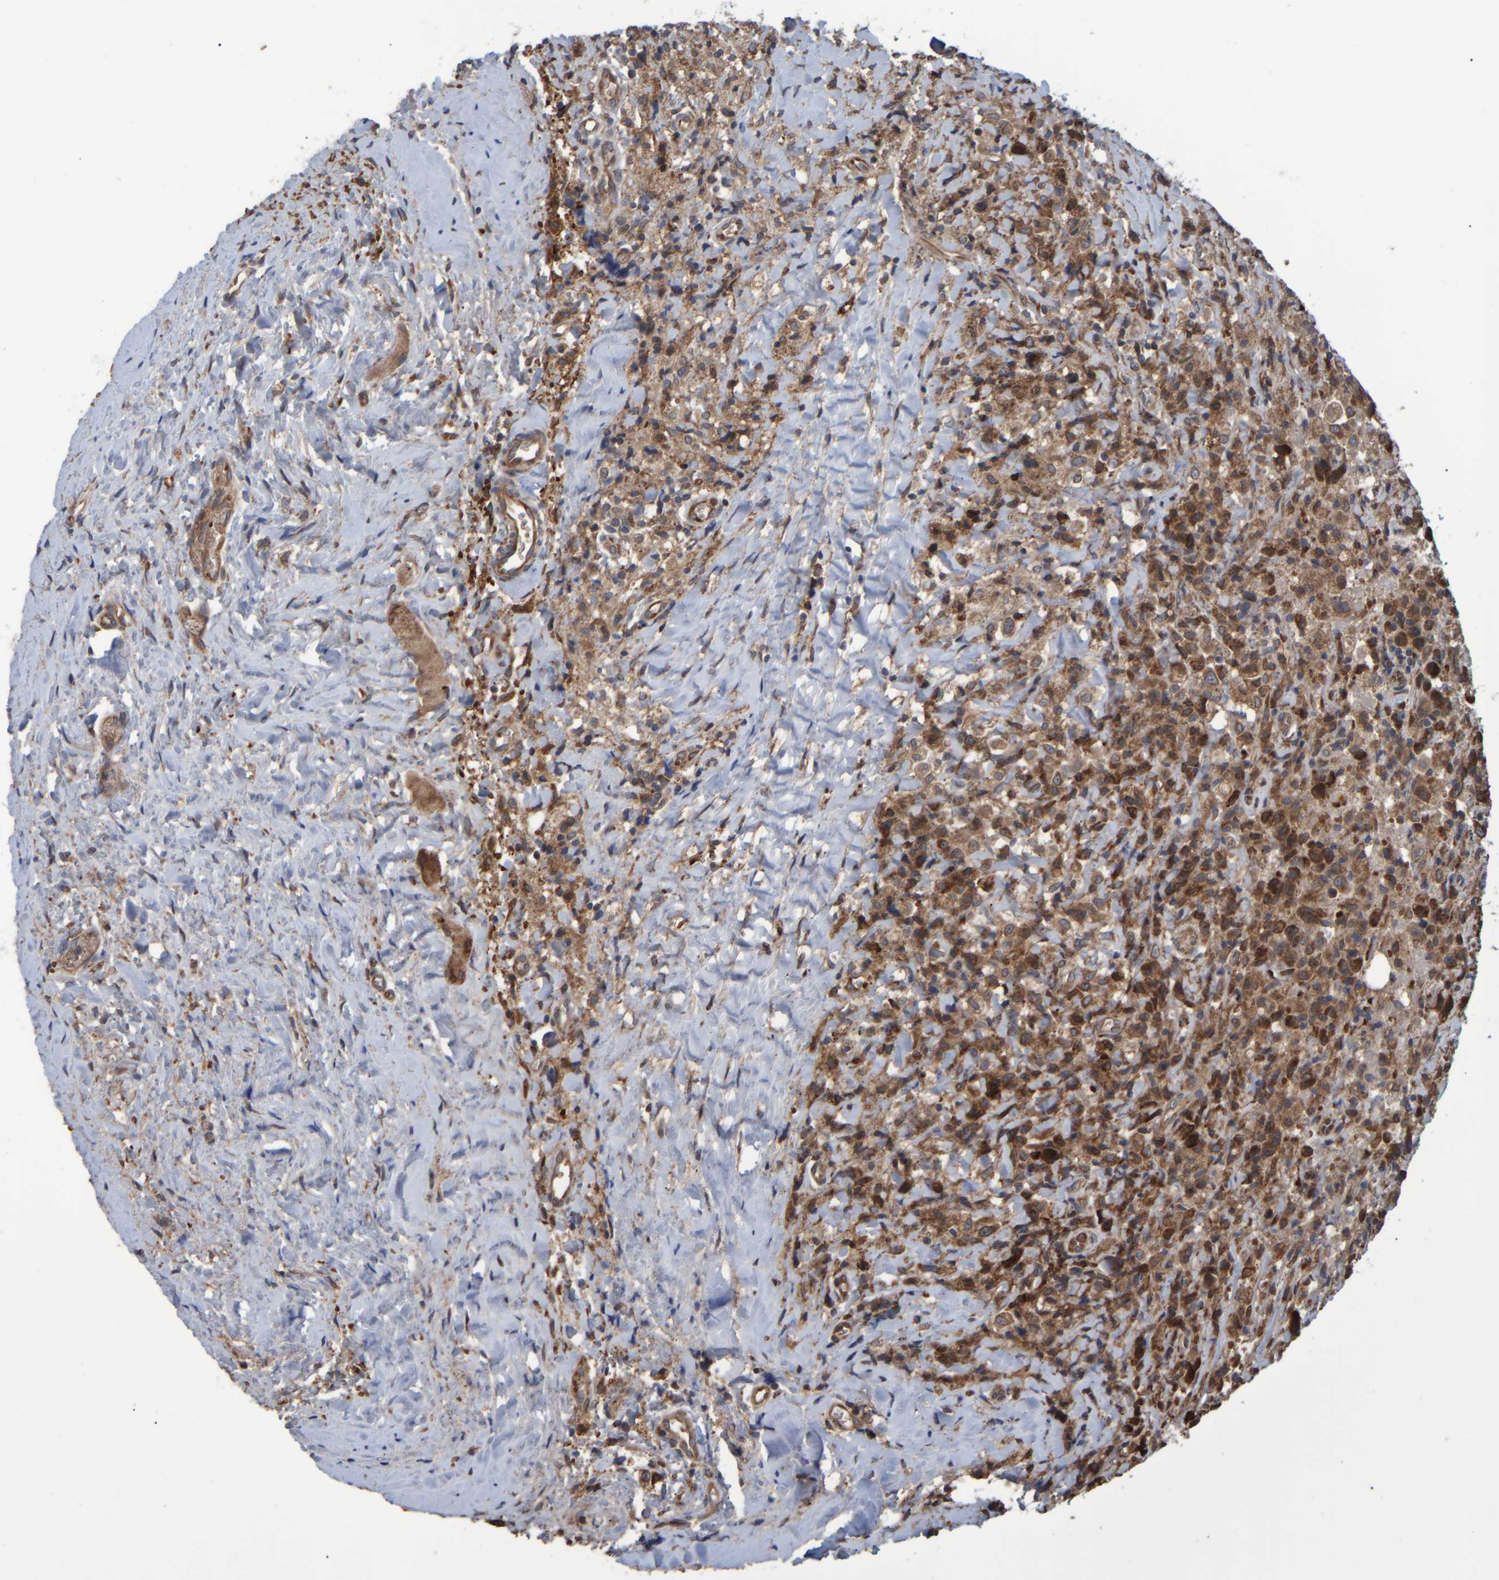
{"staining": {"intensity": "moderate", "quantity": ">75%", "location": "cytoplasmic/membranous"}, "tissue": "testis cancer", "cell_type": "Tumor cells", "image_type": "cancer", "snomed": [{"axis": "morphology", "description": "Carcinoma, Embryonal, NOS"}, {"axis": "topography", "description": "Testis"}], "caption": "Protein positivity by IHC exhibits moderate cytoplasmic/membranous positivity in about >75% of tumor cells in testis cancer.", "gene": "SPAG5", "patient": {"sex": "male", "age": 2}}